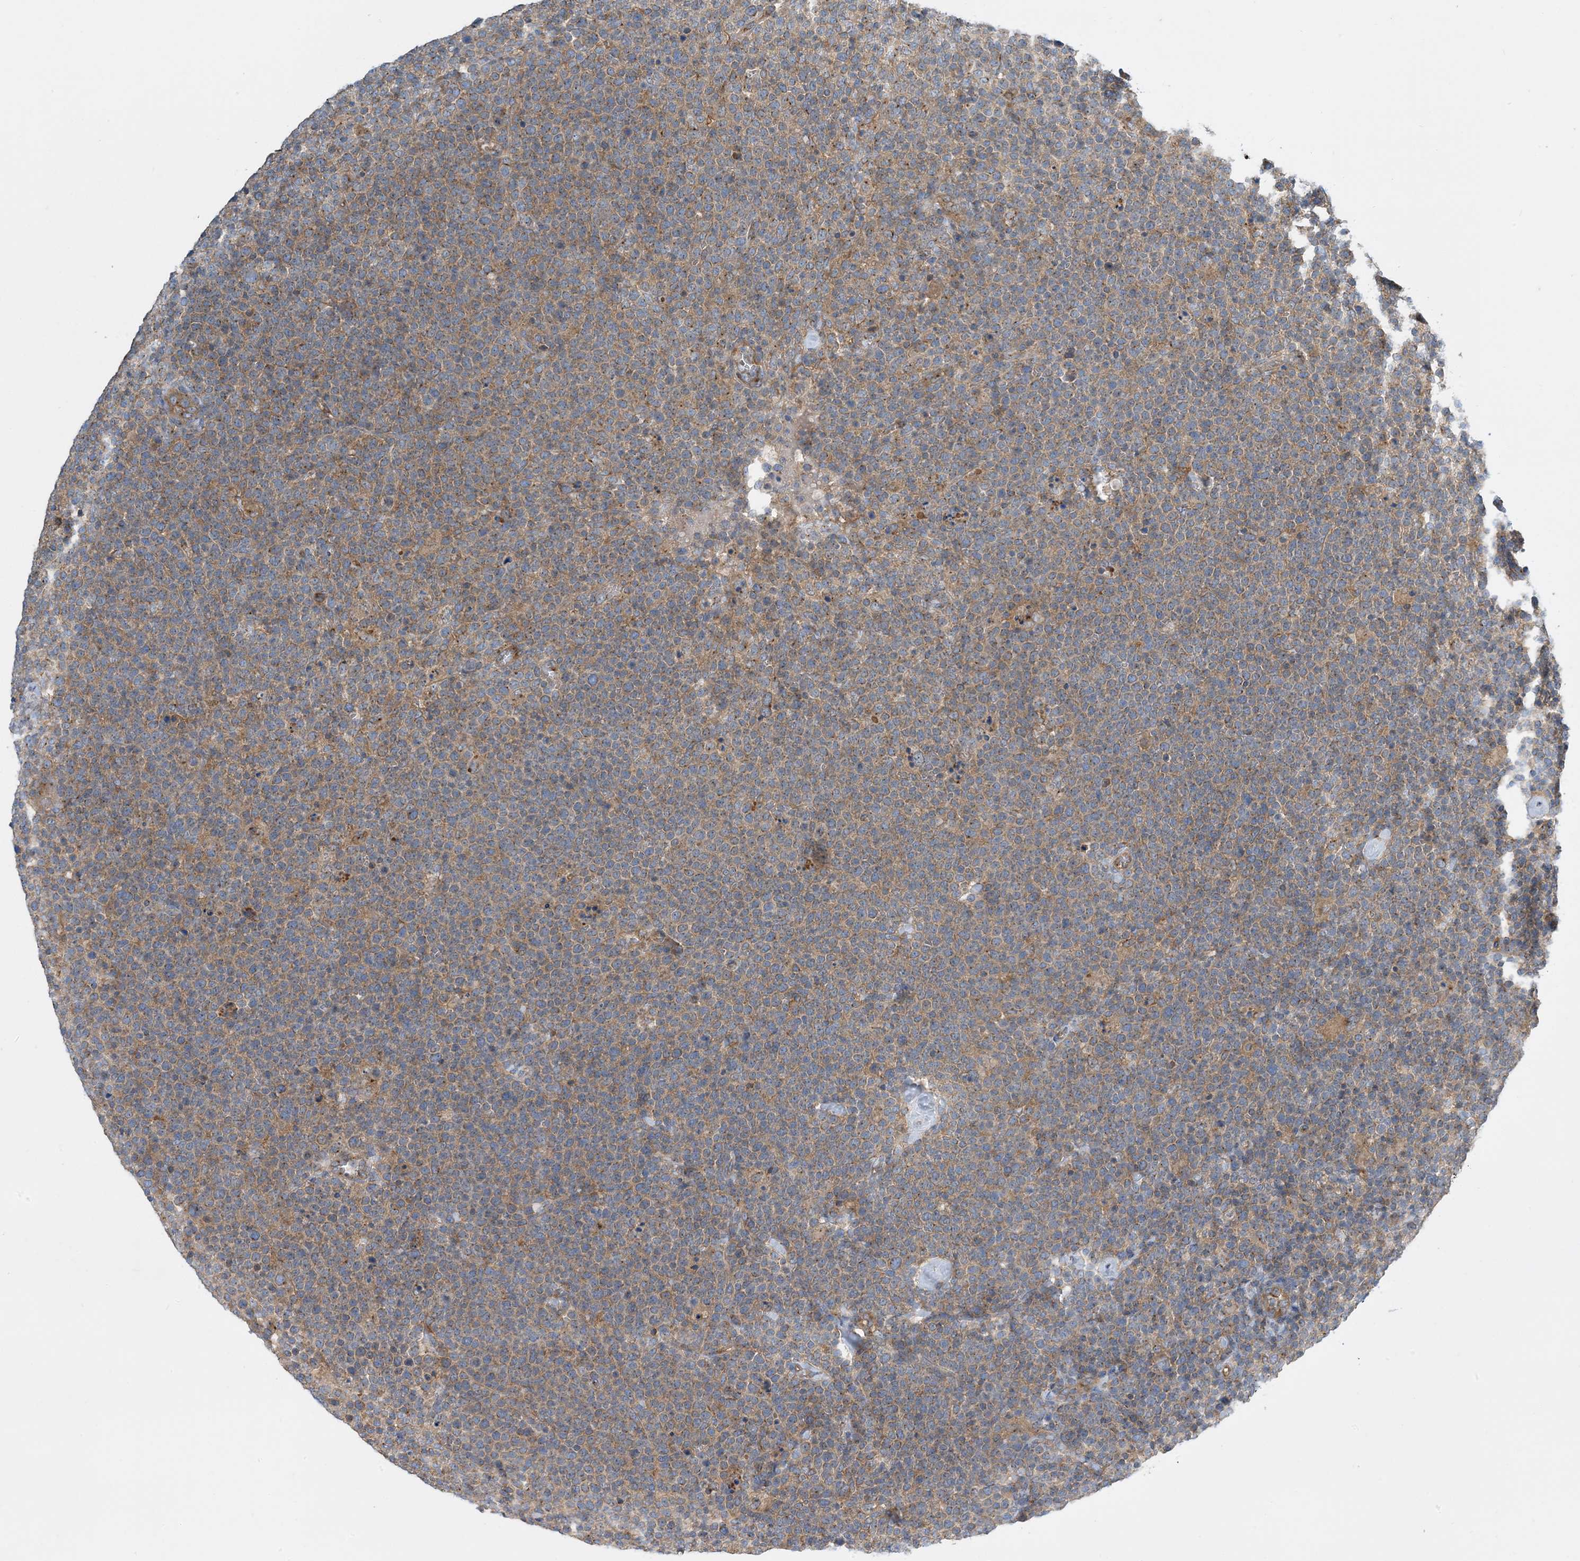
{"staining": {"intensity": "weak", "quantity": "25%-75%", "location": "cytoplasmic/membranous"}, "tissue": "lymphoma", "cell_type": "Tumor cells", "image_type": "cancer", "snomed": [{"axis": "morphology", "description": "Malignant lymphoma, non-Hodgkin's type, High grade"}, {"axis": "topography", "description": "Lymph node"}], "caption": "A low amount of weak cytoplasmic/membranous expression is identified in about 25%-75% of tumor cells in lymphoma tissue.", "gene": "SIDT1", "patient": {"sex": "male", "age": 61}}